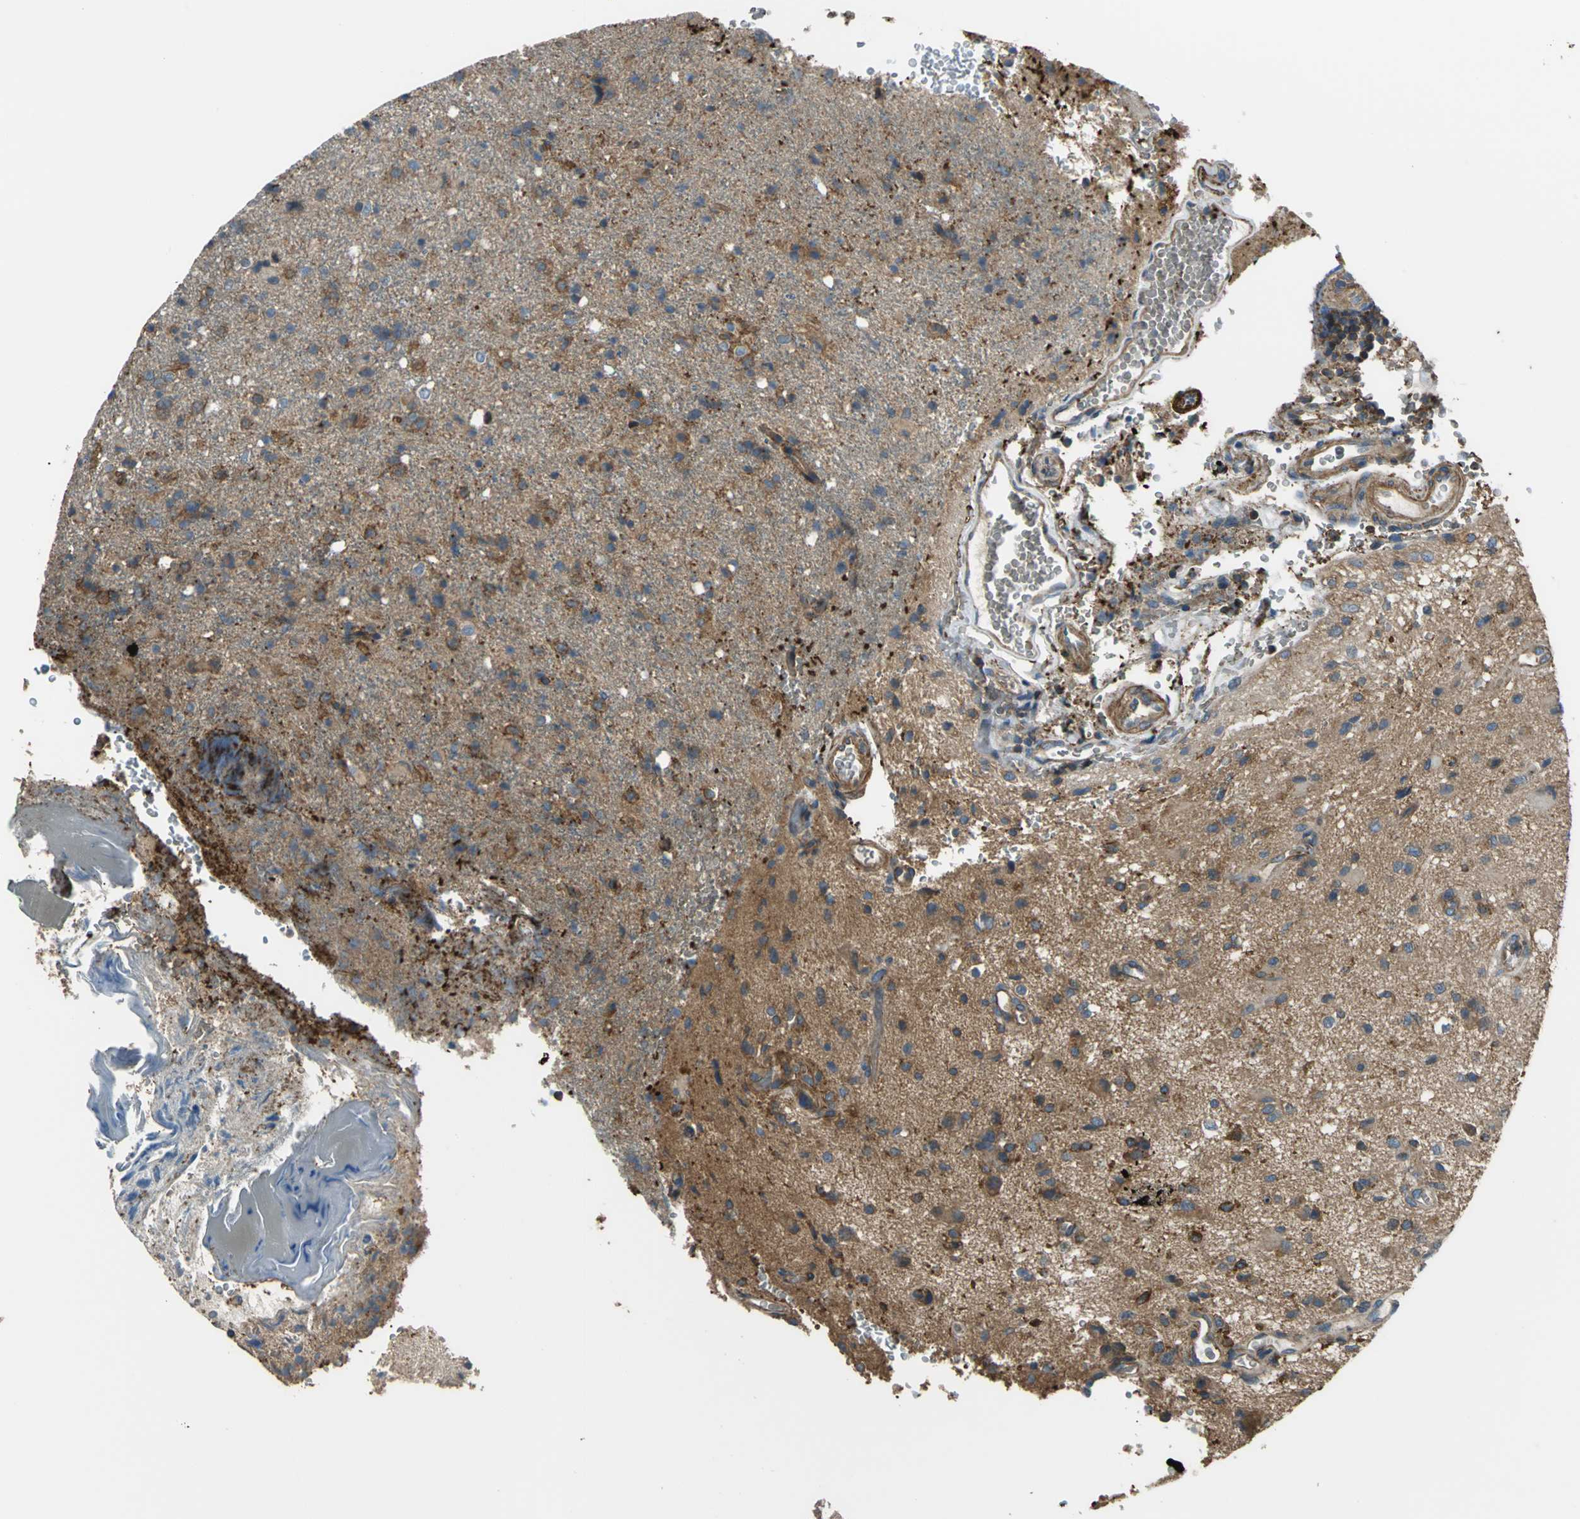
{"staining": {"intensity": "moderate", "quantity": ">75%", "location": "cytoplasmic/membranous"}, "tissue": "glioma", "cell_type": "Tumor cells", "image_type": "cancer", "snomed": [{"axis": "morphology", "description": "Normal tissue, NOS"}, {"axis": "morphology", "description": "Glioma, malignant, High grade"}, {"axis": "topography", "description": "Cerebral cortex"}], "caption": "Human malignant glioma (high-grade) stained for a protein (brown) reveals moderate cytoplasmic/membranous positive staining in about >75% of tumor cells.", "gene": "PARVA", "patient": {"sex": "male", "age": 56}}